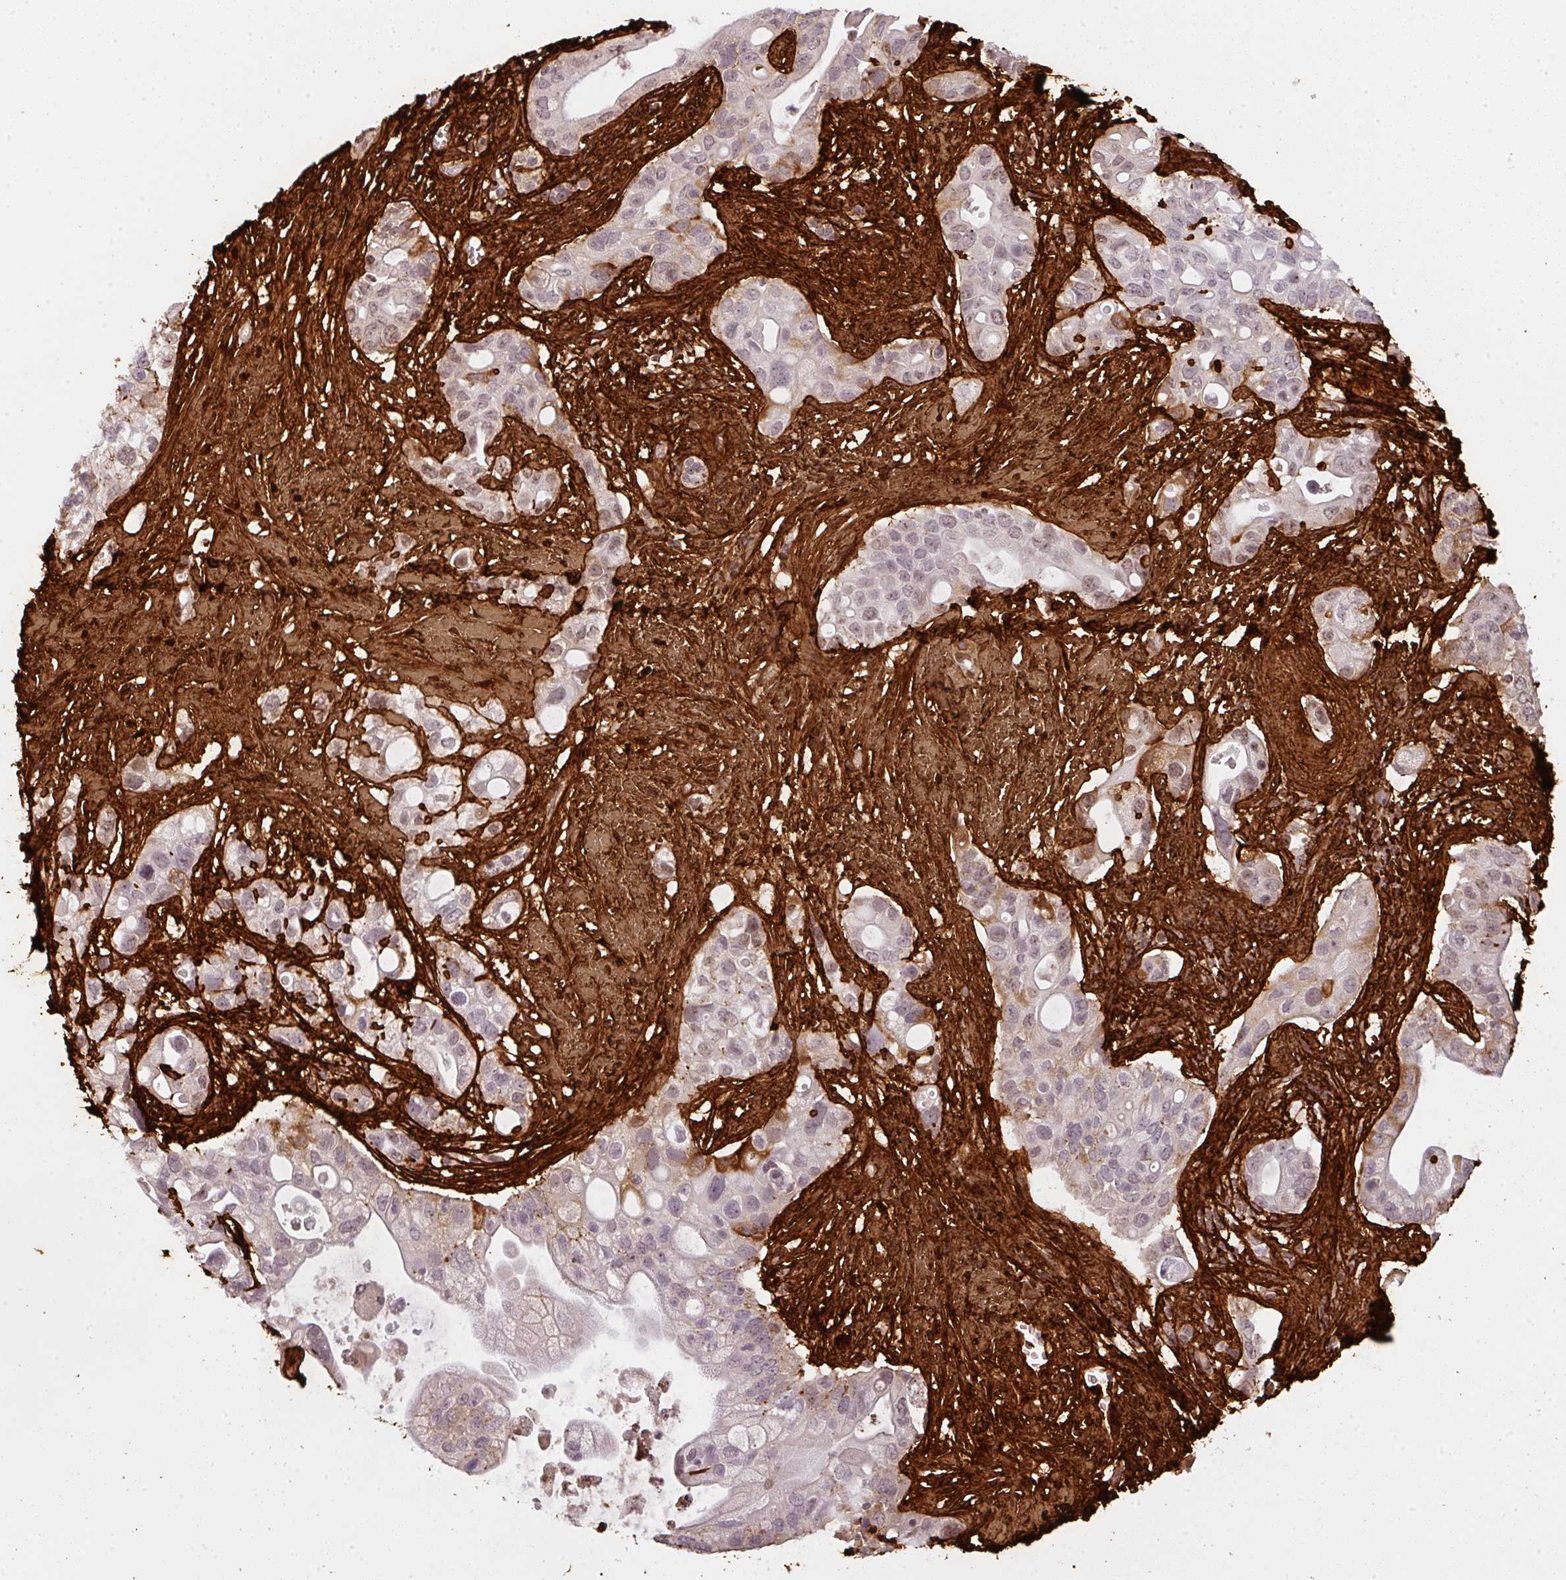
{"staining": {"intensity": "moderate", "quantity": "<25%", "location": "cytoplasmic/membranous"}, "tissue": "pancreatic cancer", "cell_type": "Tumor cells", "image_type": "cancer", "snomed": [{"axis": "morphology", "description": "Adenocarcinoma, NOS"}, {"axis": "topography", "description": "Pancreas"}], "caption": "There is low levels of moderate cytoplasmic/membranous positivity in tumor cells of pancreatic cancer, as demonstrated by immunohistochemical staining (brown color).", "gene": "COL3A1", "patient": {"sex": "female", "age": 72}}